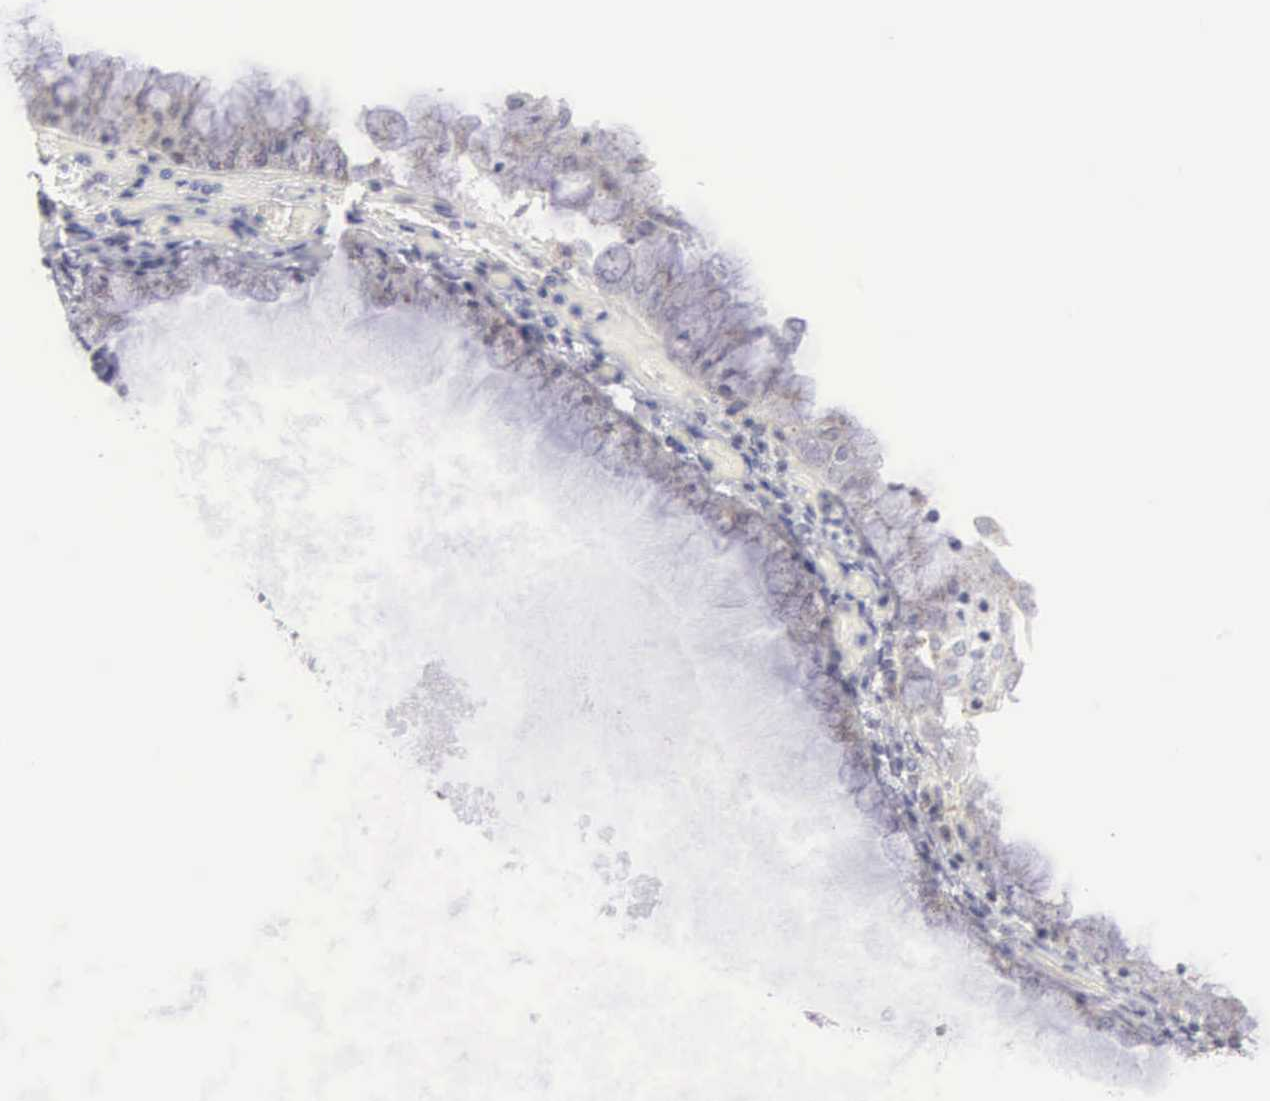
{"staining": {"intensity": "weak", "quantity": "<25%", "location": "nuclear"}, "tissue": "endometrial cancer", "cell_type": "Tumor cells", "image_type": "cancer", "snomed": [{"axis": "morphology", "description": "Adenocarcinoma, NOS"}, {"axis": "topography", "description": "Endometrium"}], "caption": "Tumor cells are negative for brown protein staining in endometrial adenocarcinoma.", "gene": "MNAT1", "patient": {"sex": "female", "age": 79}}